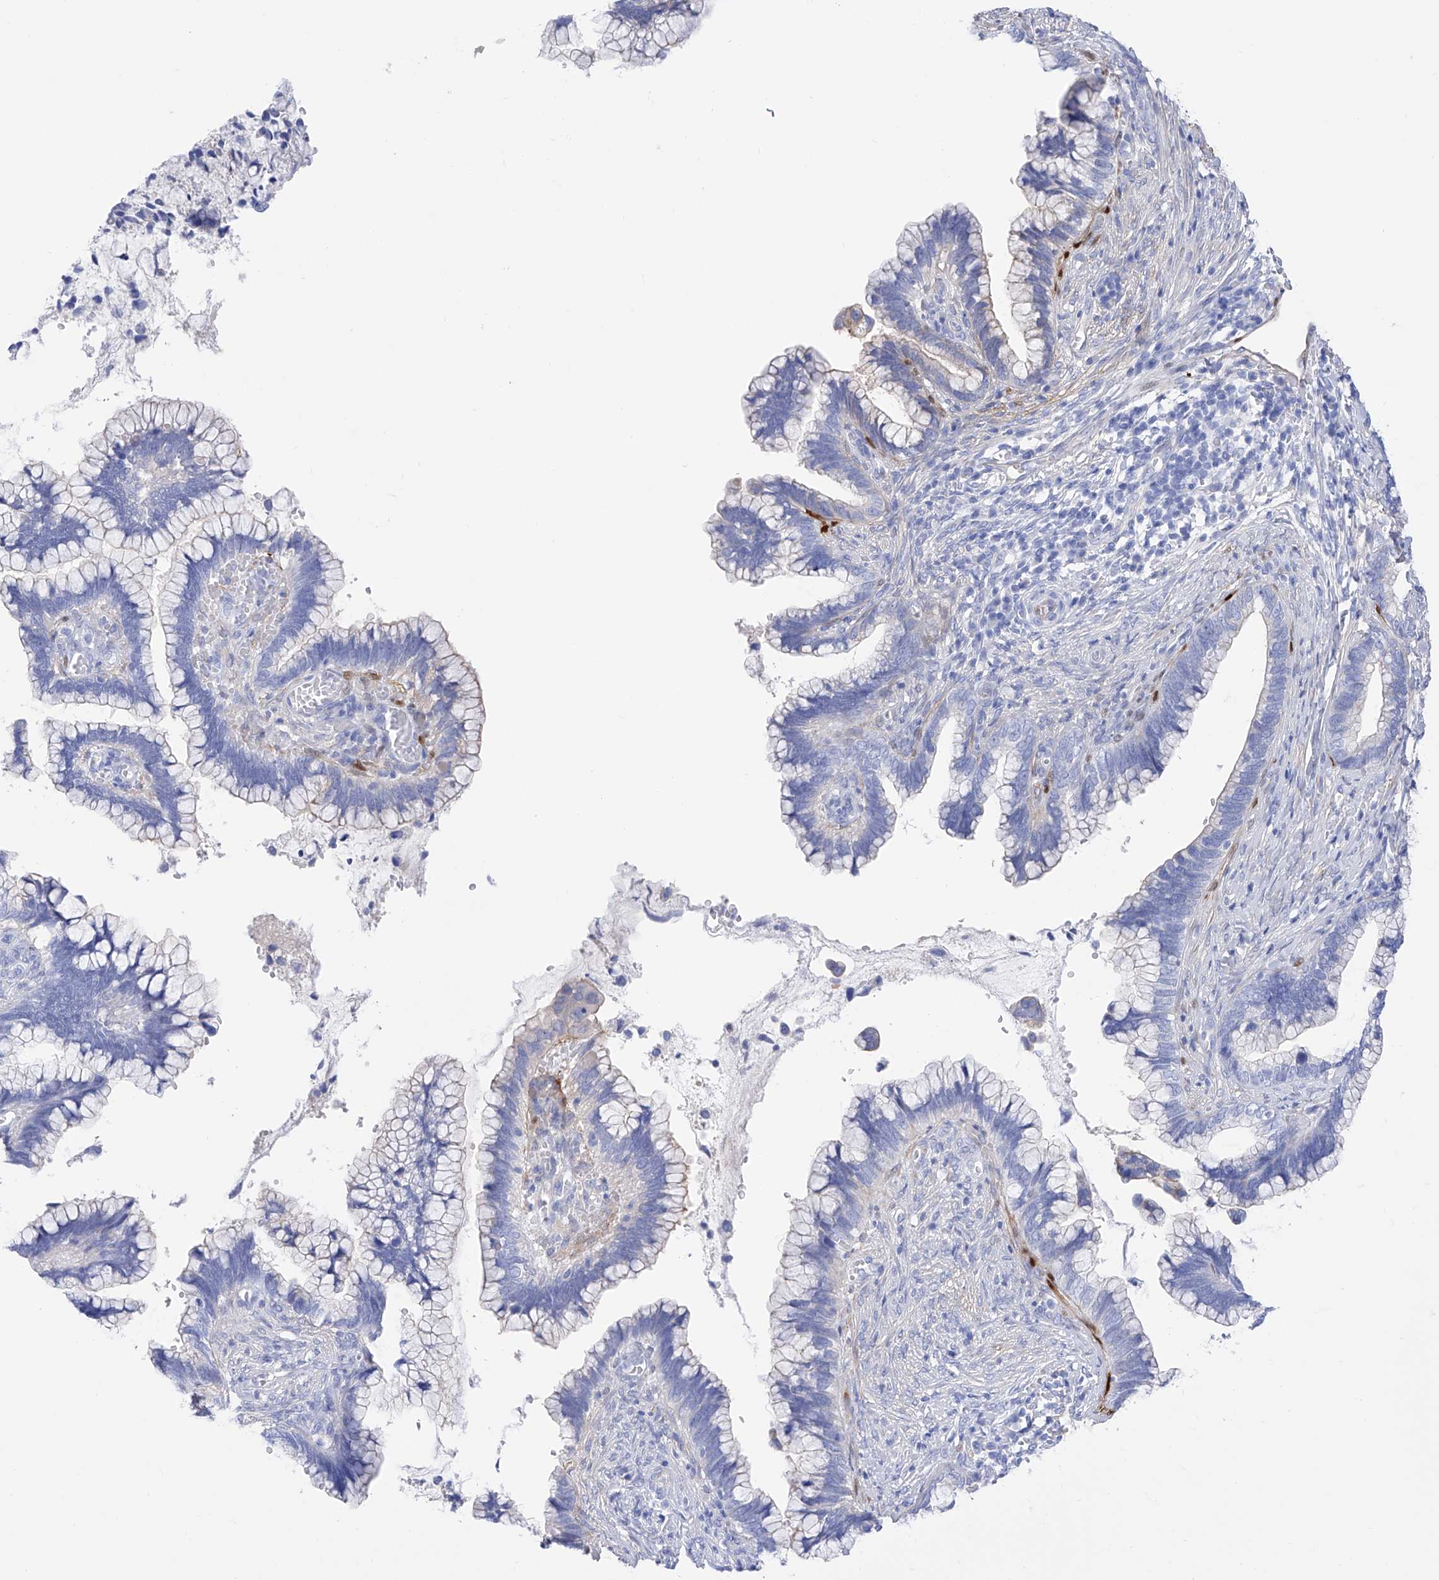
{"staining": {"intensity": "negative", "quantity": "none", "location": "none"}, "tissue": "cervical cancer", "cell_type": "Tumor cells", "image_type": "cancer", "snomed": [{"axis": "morphology", "description": "Adenocarcinoma, NOS"}, {"axis": "topography", "description": "Cervix"}], "caption": "Histopathology image shows no significant protein expression in tumor cells of cervical adenocarcinoma.", "gene": "TRPC7", "patient": {"sex": "female", "age": 44}}